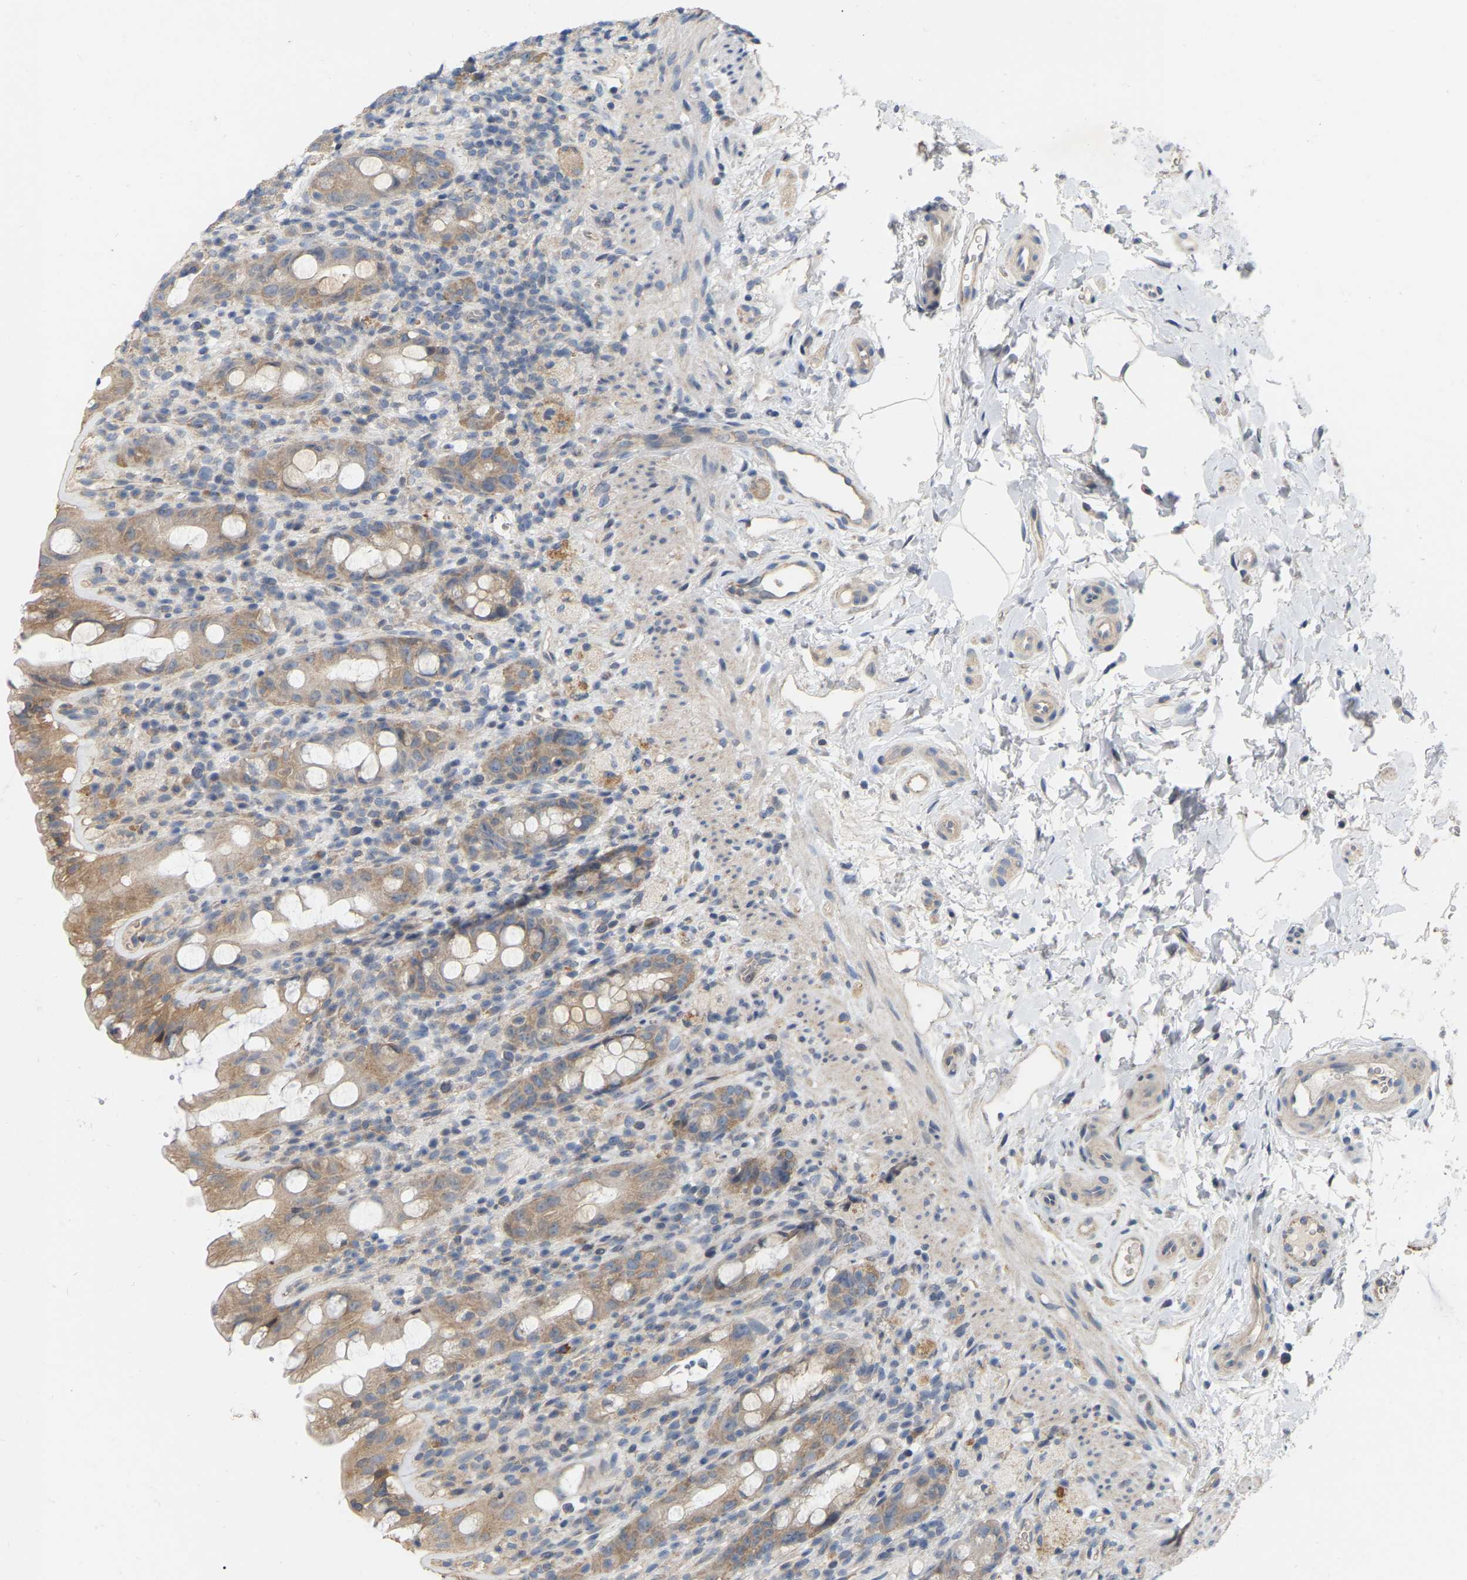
{"staining": {"intensity": "moderate", "quantity": "25%-75%", "location": "cytoplasmic/membranous"}, "tissue": "rectum", "cell_type": "Glandular cells", "image_type": "normal", "snomed": [{"axis": "morphology", "description": "Normal tissue, NOS"}, {"axis": "topography", "description": "Rectum"}], "caption": "Immunohistochemistry (IHC) micrograph of normal rectum stained for a protein (brown), which reveals medium levels of moderate cytoplasmic/membranous positivity in about 25%-75% of glandular cells.", "gene": "SSH1", "patient": {"sex": "male", "age": 44}}